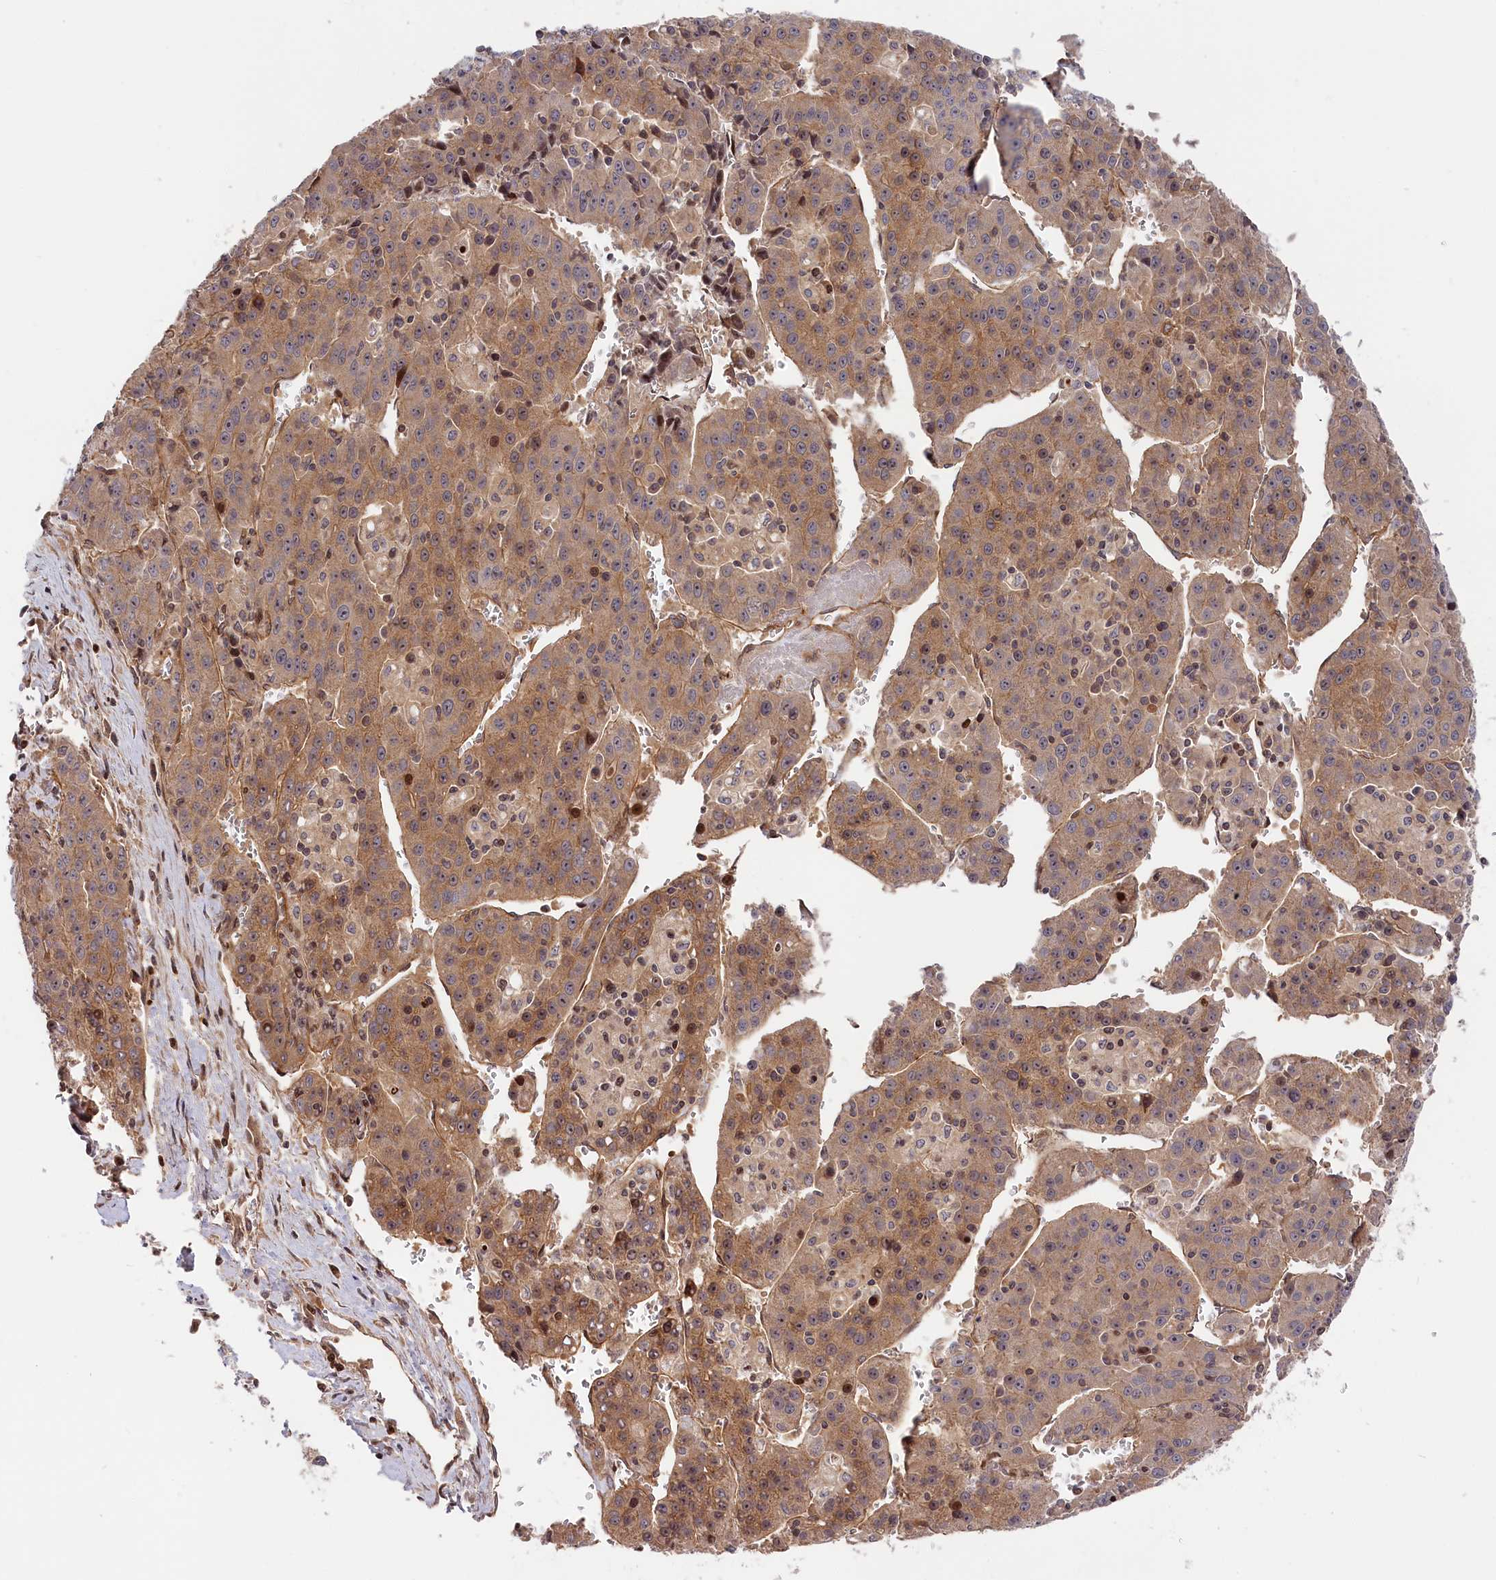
{"staining": {"intensity": "moderate", "quantity": ">75%", "location": "cytoplasmic/membranous,nuclear"}, "tissue": "liver cancer", "cell_type": "Tumor cells", "image_type": "cancer", "snomed": [{"axis": "morphology", "description": "Carcinoma, Hepatocellular, NOS"}, {"axis": "topography", "description": "Liver"}], "caption": "Liver cancer (hepatocellular carcinoma) tissue demonstrates moderate cytoplasmic/membranous and nuclear expression in about >75% of tumor cells, visualized by immunohistochemistry.", "gene": "CEP44", "patient": {"sex": "female", "age": 53}}